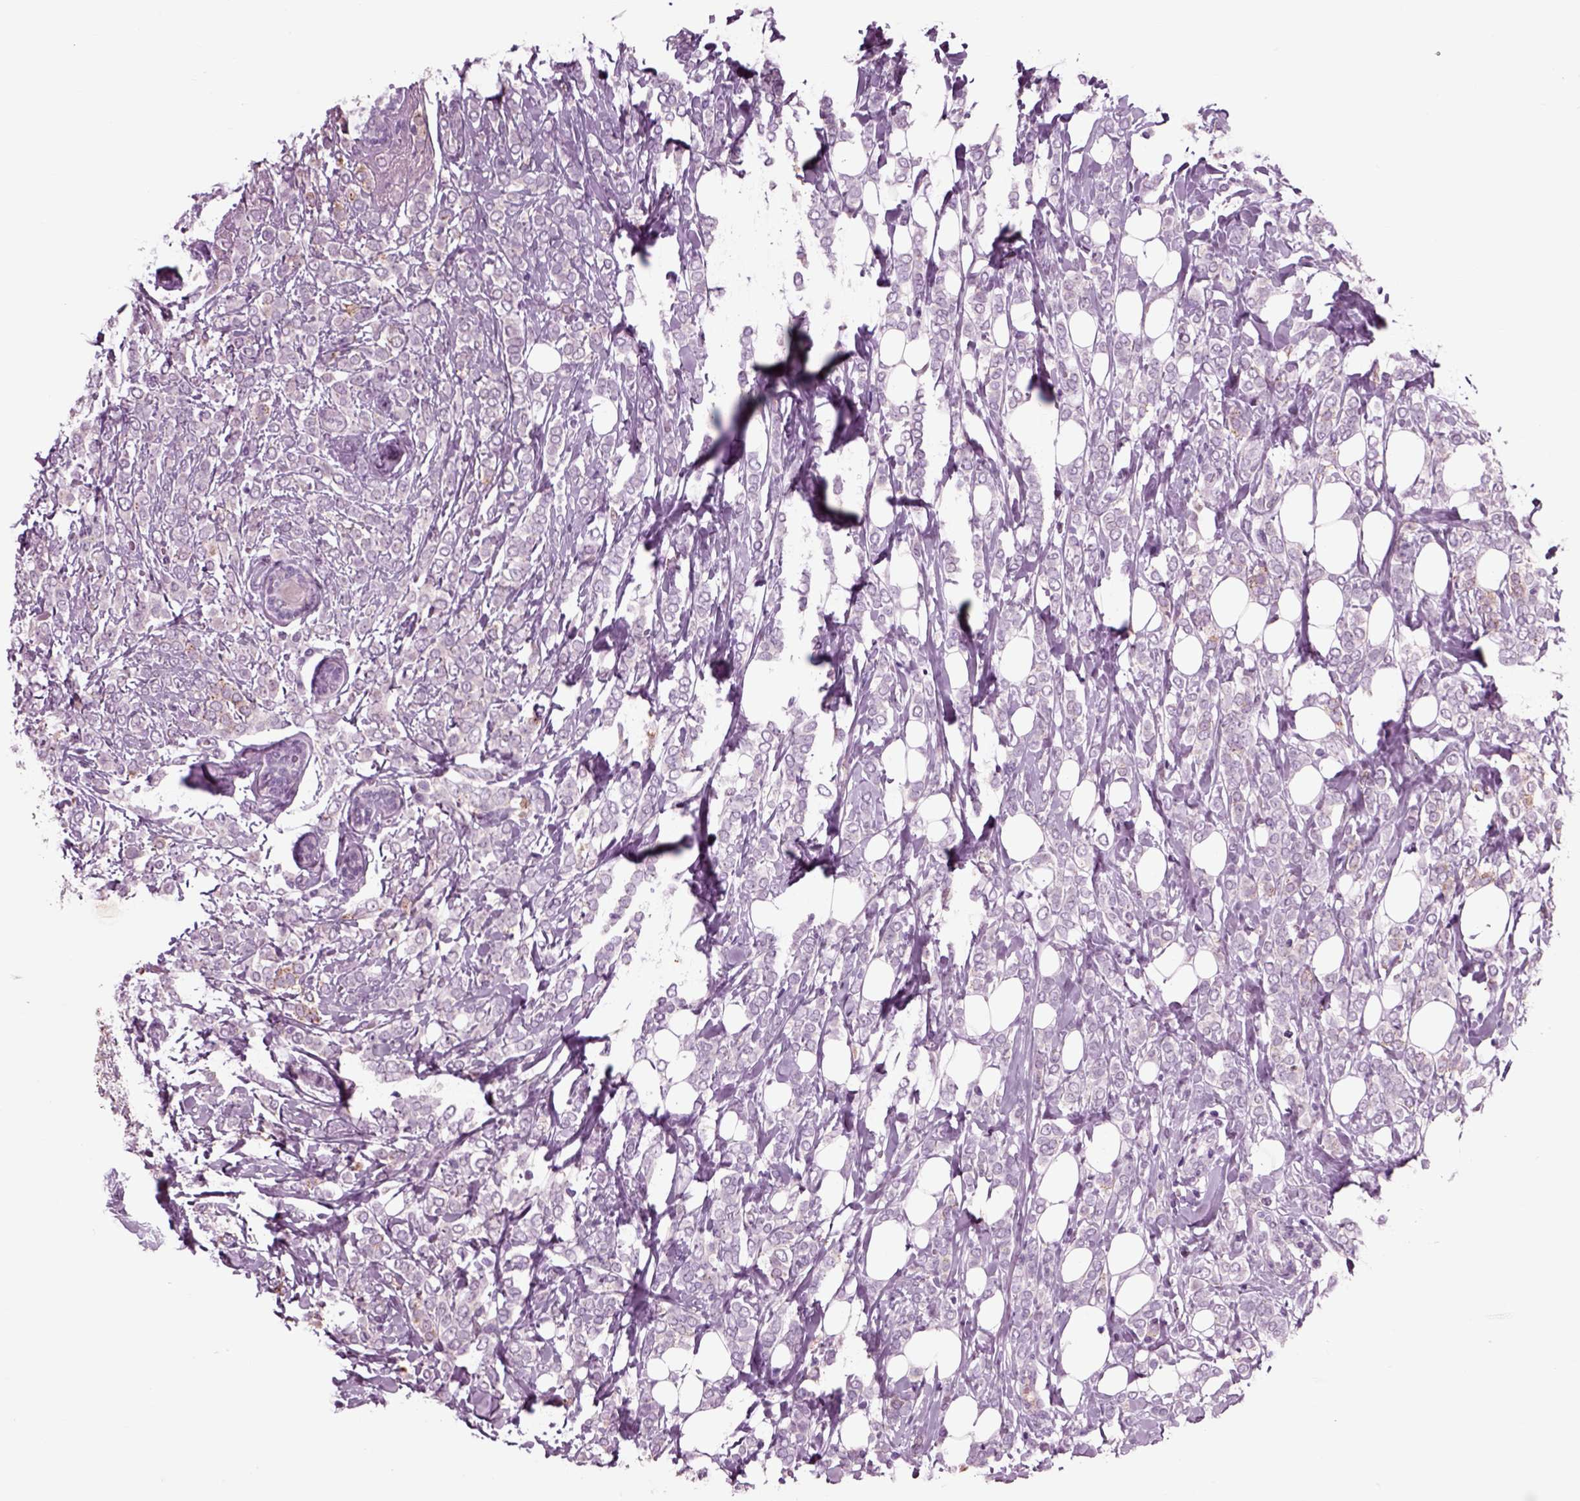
{"staining": {"intensity": "negative", "quantity": "none", "location": "none"}, "tissue": "breast cancer", "cell_type": "Tumor cells", "image_type": "cancer", "snomed": [{"axis": "morphology", "description": "Lobular carcinoma"}, {"axis": "topography", "description": "Breast"}], "caption": "Immunohistochemistry photomicrograph of neoplastic tissue: human breast lobular carcinoma stained with DAB (3,3'-diaminobenzidine) exhibits no significant protein staining in tumor cells.", "gene": "CHGB", "patient": {"sex": "female", "age": 49}}